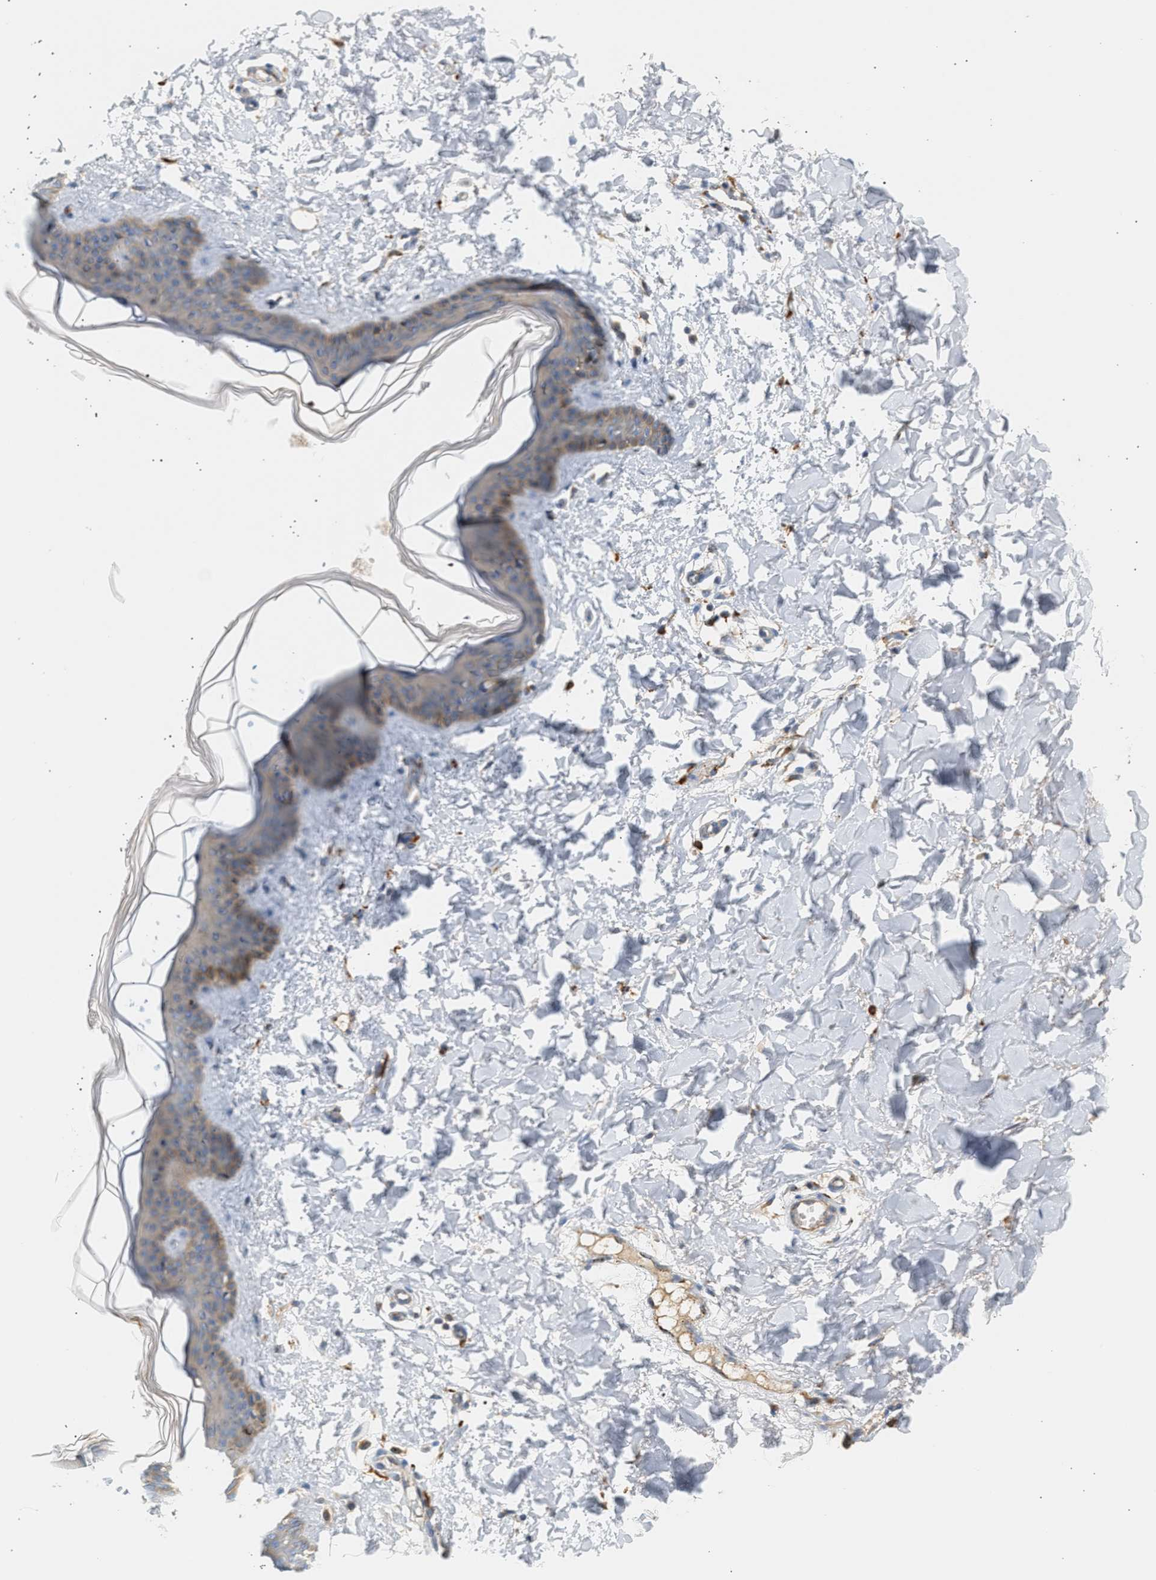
{"staining": {"intensity": "moderate", "quantity": ">75%", "location": "cytoplasmic/membranous"}, "tissue": "skin", "cell_type": "Fibroblasts", "image_type": "normal", "snomed": [{"axis": "morphology", "description": "Normal tissue, NOS"}, {"axis": "topography", "description": "Skin"}], "caption": "A high-resolution photomicrograph shows IHC staining of unremarkable skin, which shows moderate cytoplasmic/membranous positivity in about >75% of fibroblasts. Immunohistochemistry stains the protein in brown and the nuclei are stained blue.", "gene": "ENTHD1", "patient": {"sex": "female", "age": 17}}